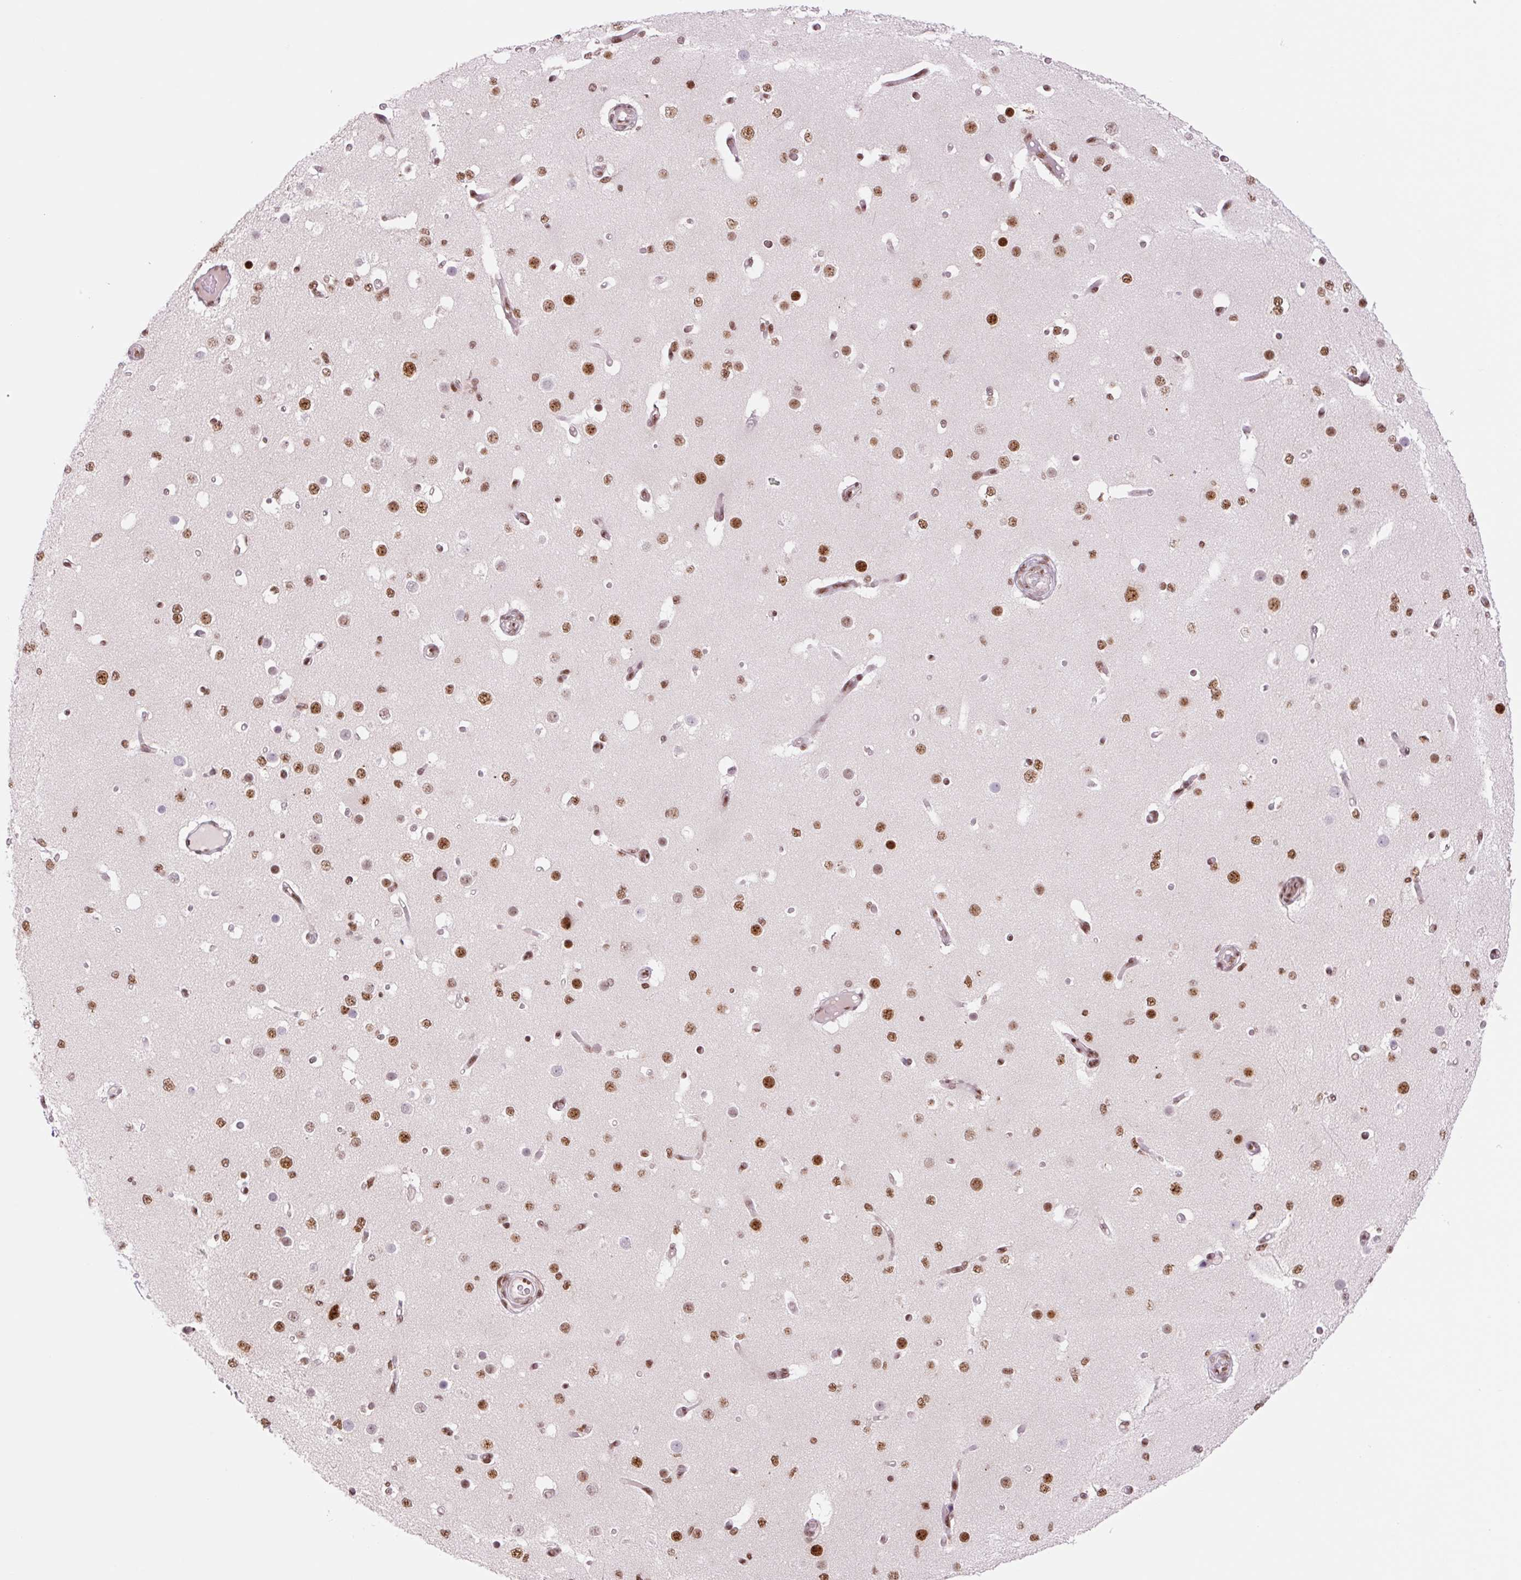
{"staining": {"intensity": "strong", "quantity": ">75%", "location": "nuclear"}, "tissue": "cerebral cortex", "cell_type": "Endothelial cells", "image_type": "normal", "snomed": [{"axis": "morphology", "description": "Normal tissue, NOS"}, {"axis": "morphology", "description": "Inflammation, NOS"}, {"axis": "topography", "description": "Cerebral cortex"}], "caption": "The immunohistochemical stain highlights strong nuclear positivity in endothelial cells of benign cerebral cortex. (IHC, brightfield microscopy, high magnification).", "gene": "PRDM11", "patient": {"sex": "male", "age": 6}}